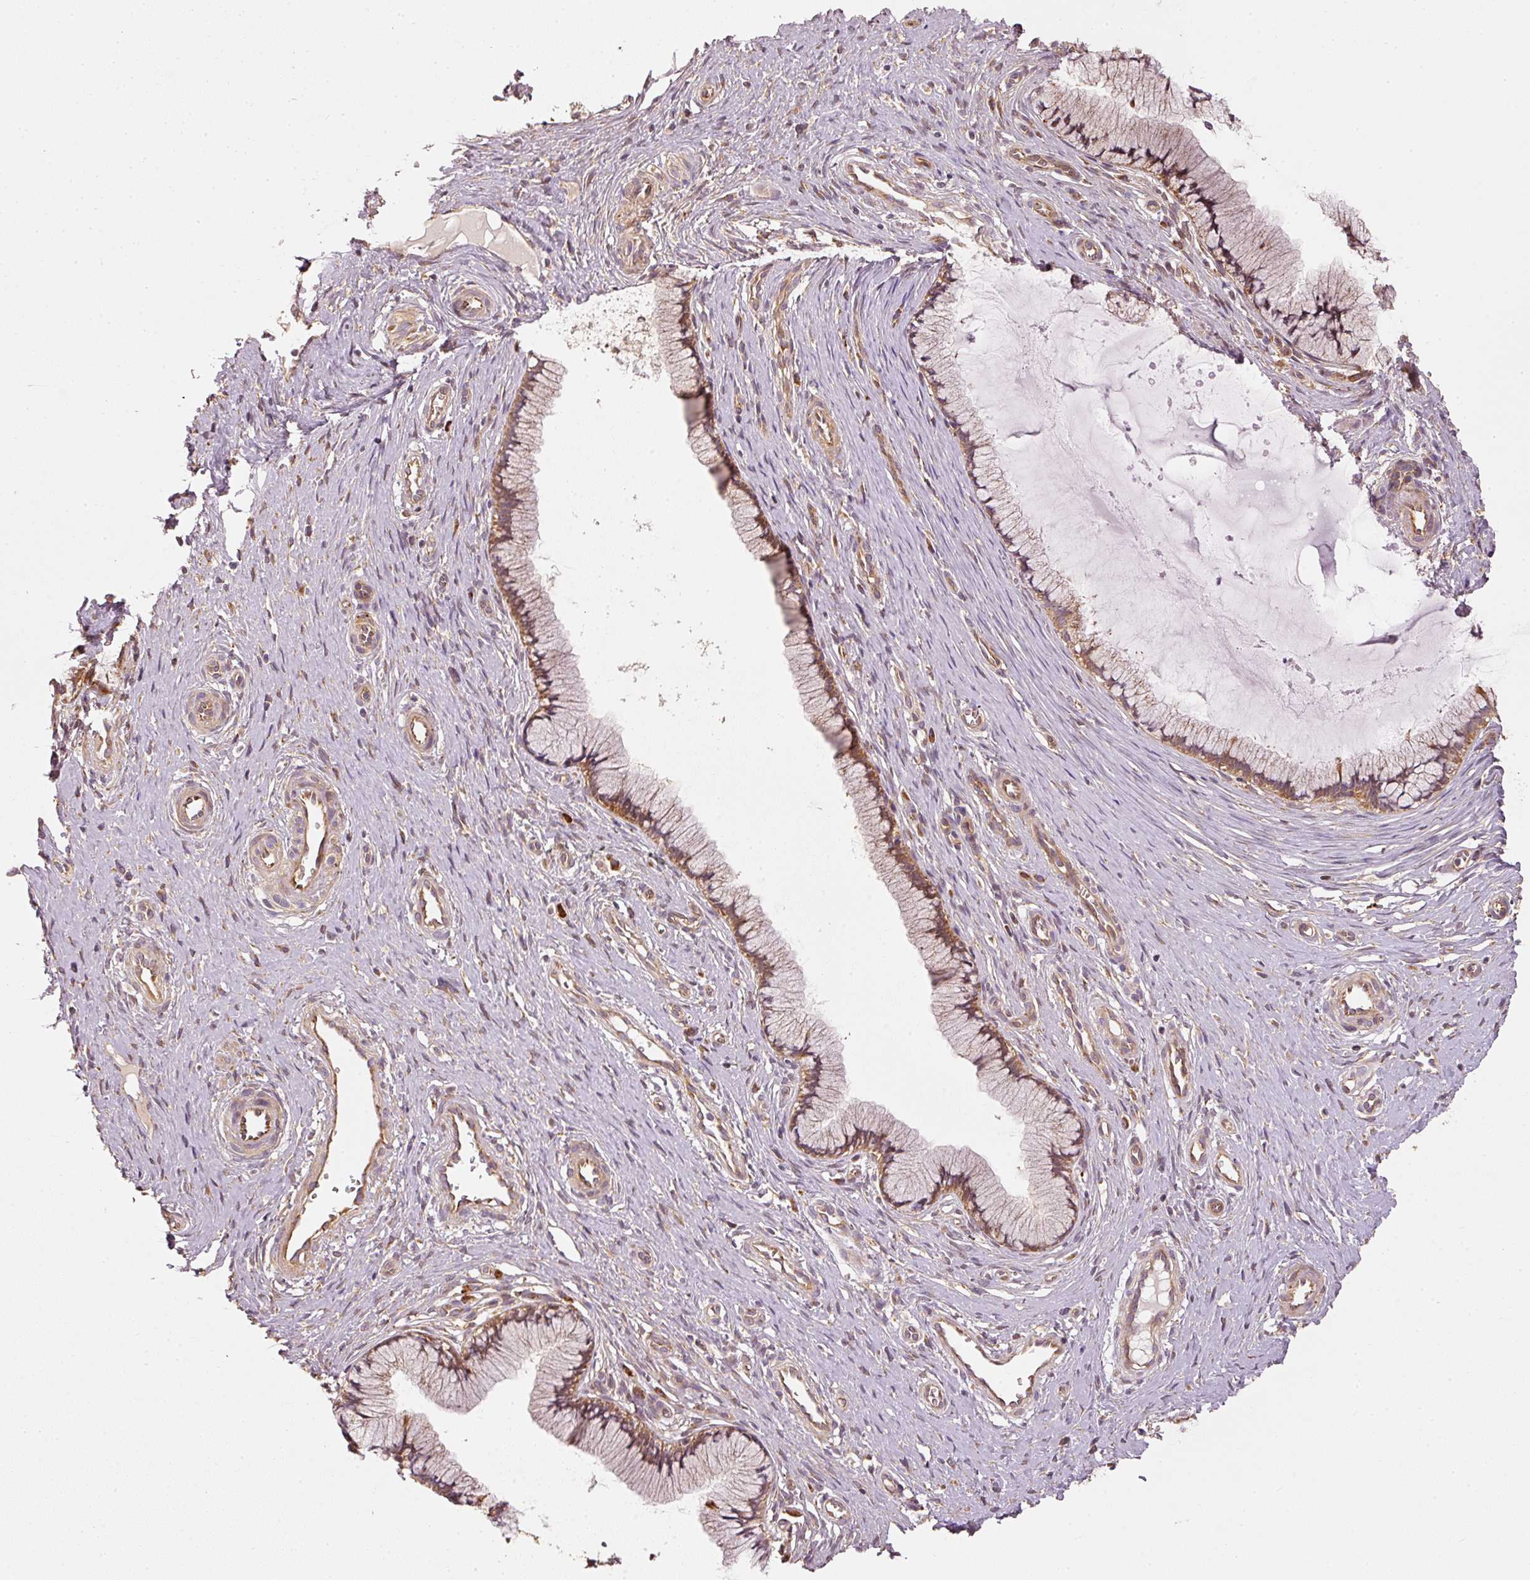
{"staining": {"intensity": "moderate", "quantity": ">75%", "location": "cytoplasmic/membranous"}, "tissue": "cervix", "cell_type": "Glandular cells", "image_type": "normal", "snomed": [{"axis": "morphology", "description": "Normal tissue, NOS"}, {"axis": "topography", "description": "Cervix"}], "caption": "This micrograph reveals immunohistochemistry (IHC) staining of normal cervix, with medium moderate cytoplasmic/membranous staining in approximately >75% of glandular cells.", "gene": "MTHFD1L", "patient": {"sex": "female", "age": 36}}